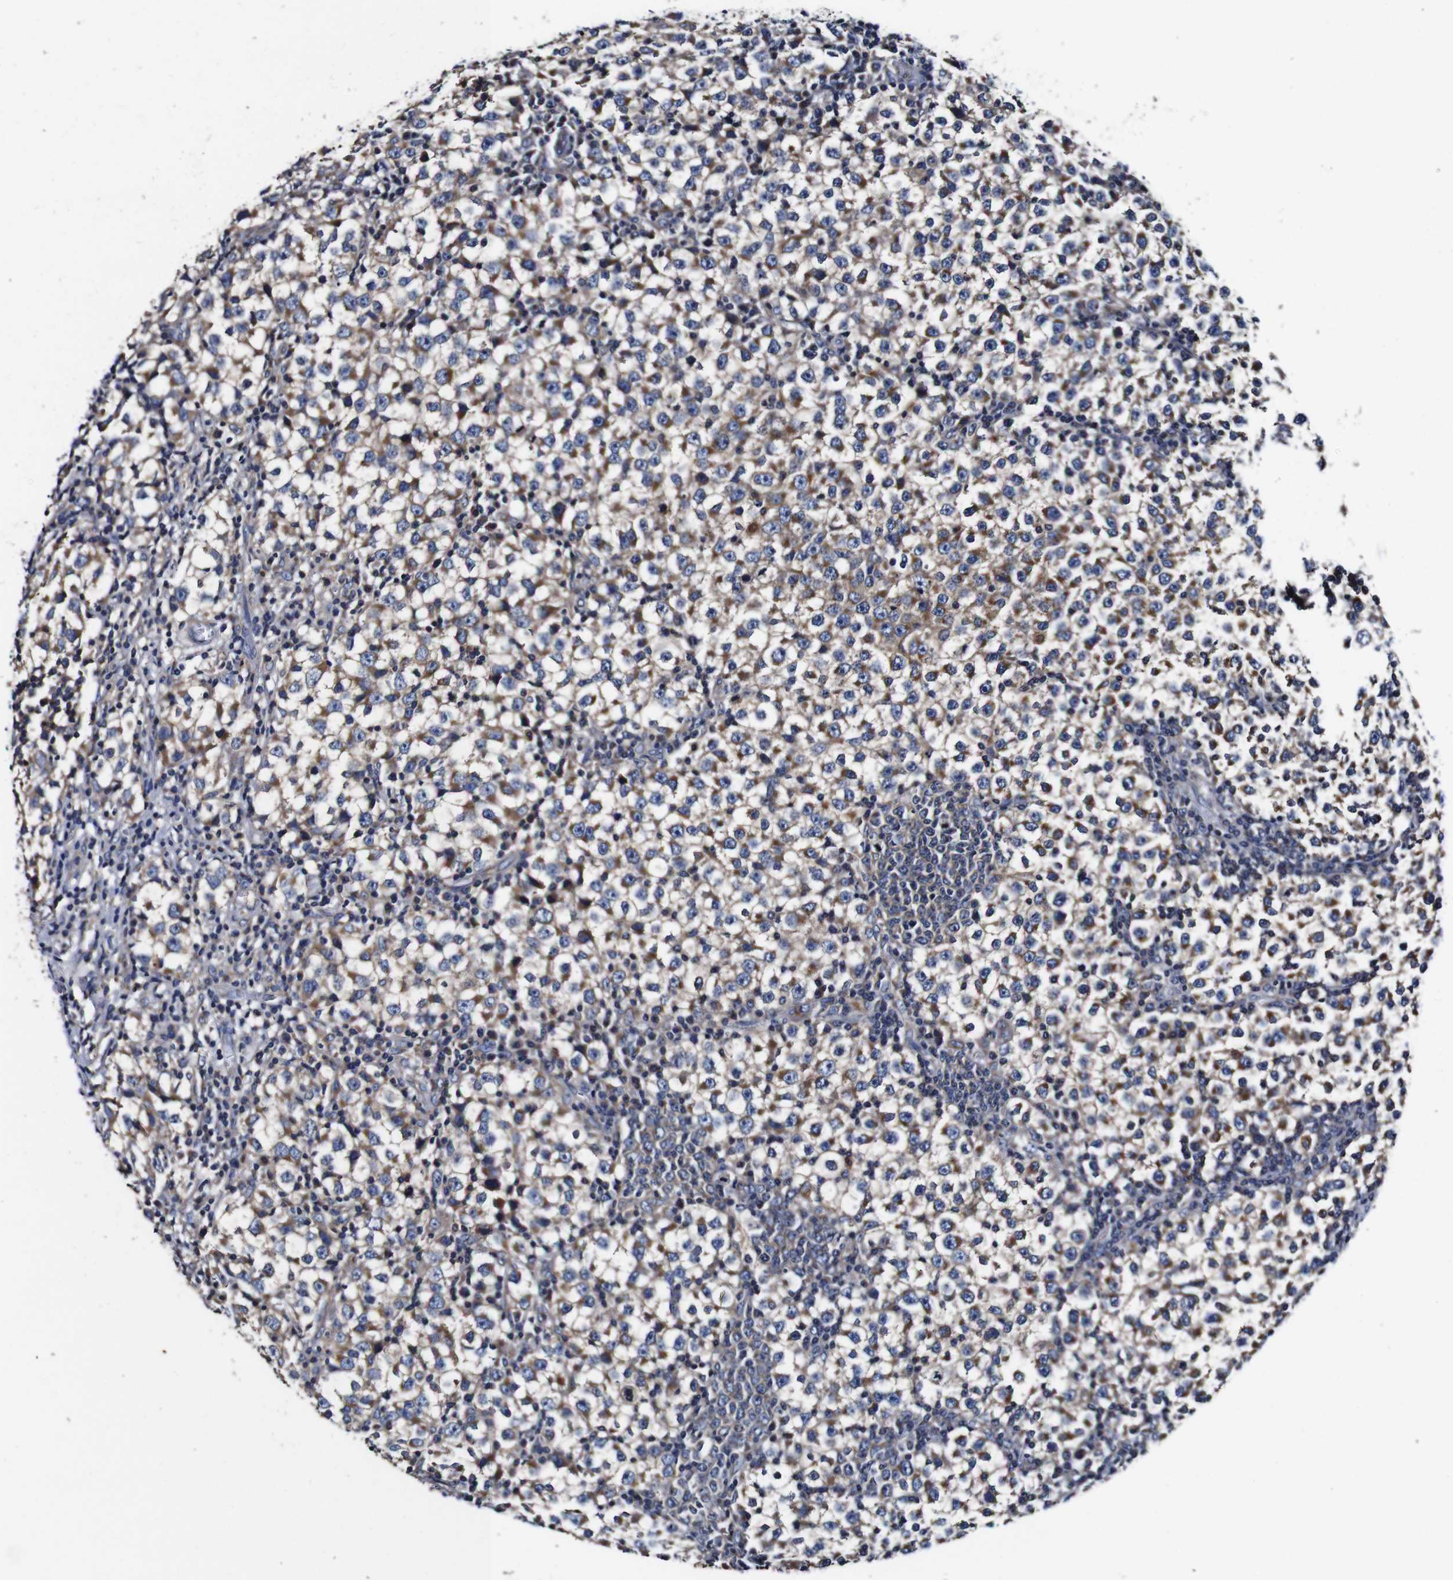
{"staining": {"intensity": "moderate", "quantity": "25%-75%", "location": "cytoplasmic/membranous"}, "tissue": "testis cancer", "cell_type": "Tumor cells", "image_type": "cancer", "snomed": [{"axis": "morphology", "description": "Seminoma, NOS"}, {"axis": "topography", "description": "Testis"}], "caption": "Human seminoma (testis) stained for a protein (brown) displays moderate cytoplasmic/membranous positive staining in about 25%-75% of tumor cells.", "gene": "PDCD6IP", "patient": {"sex": "male", "age": 65}}